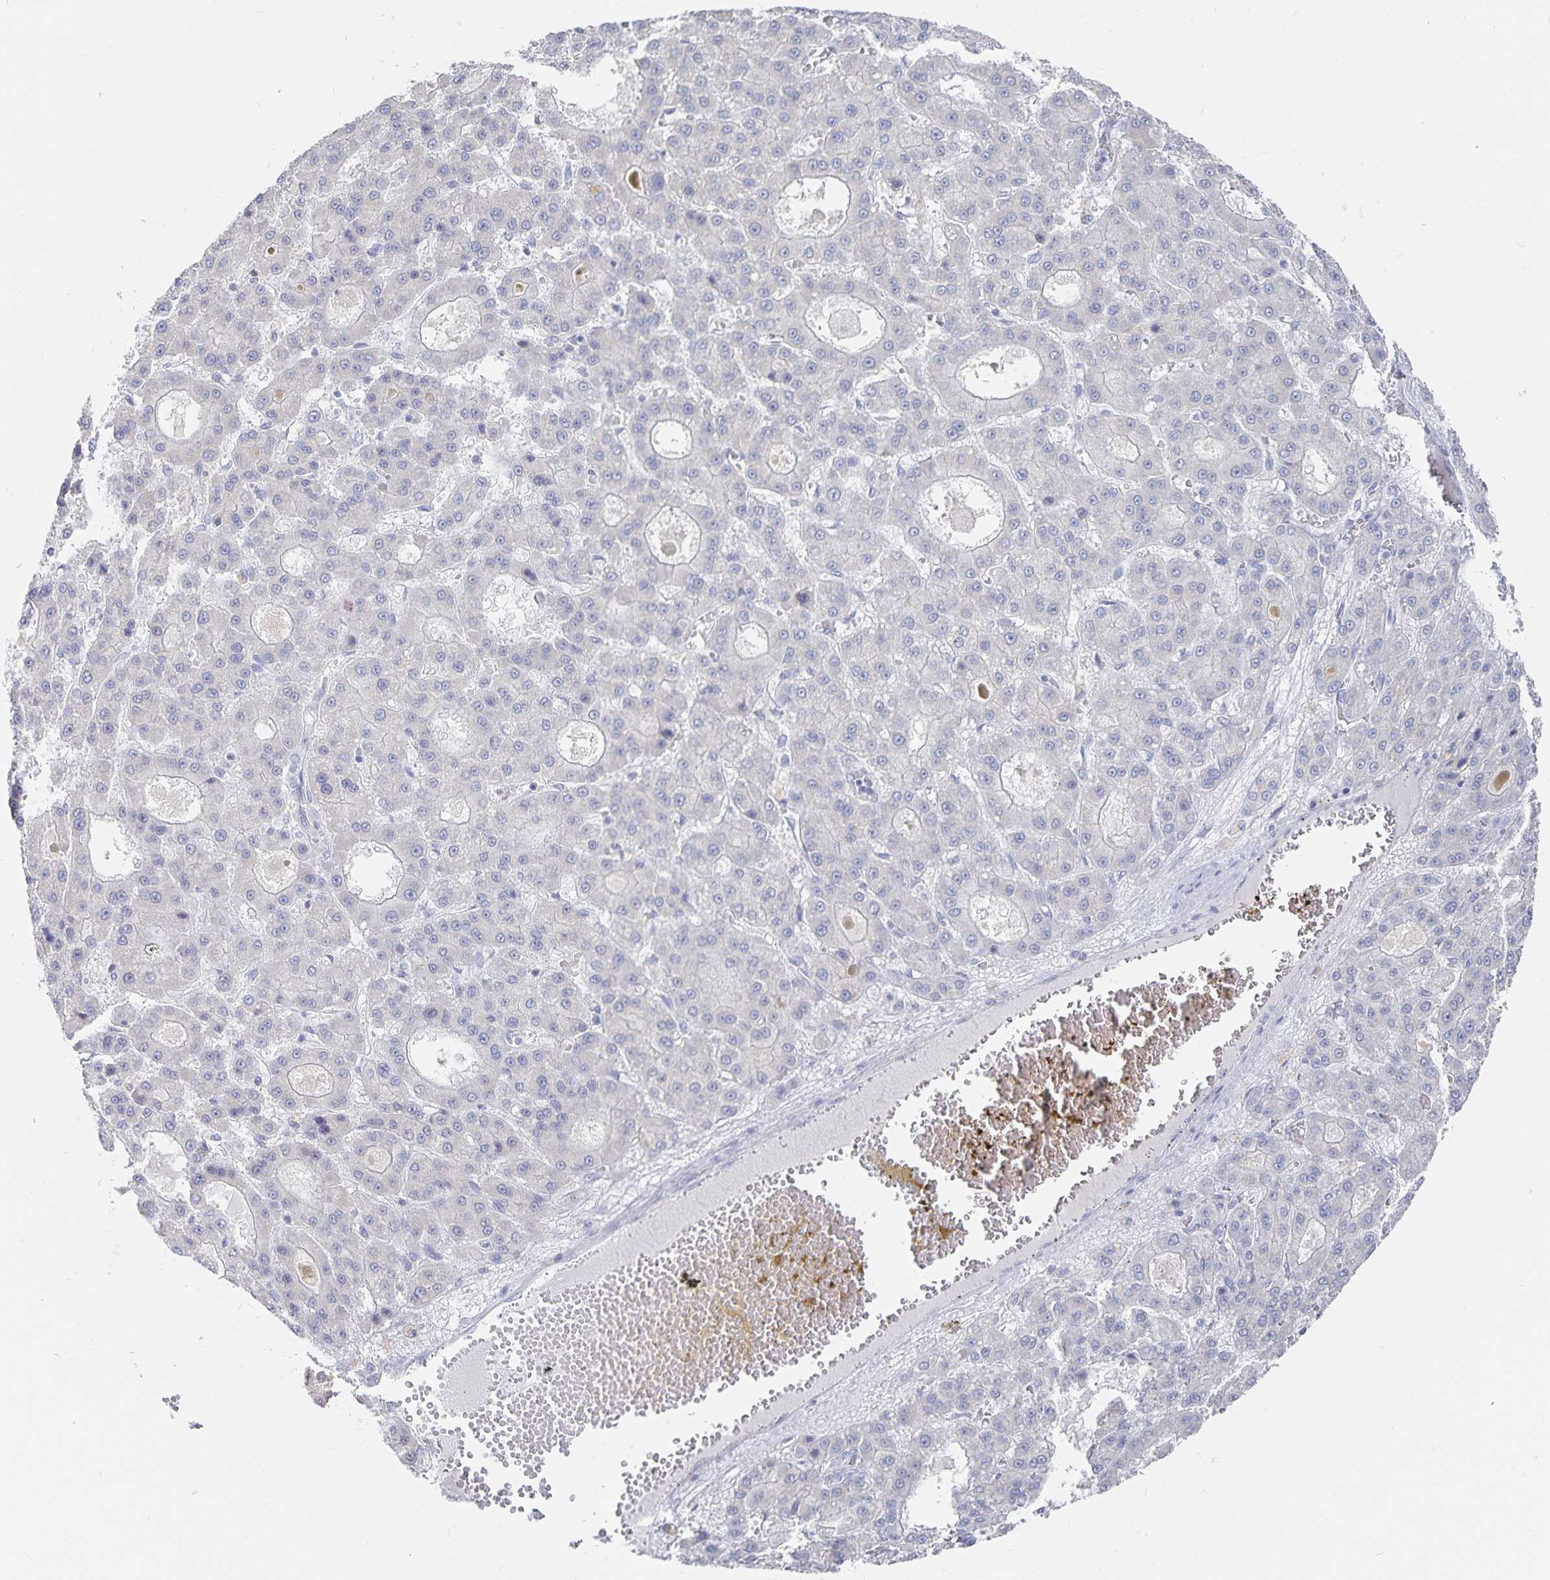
{"staining": {"intensity": "negative", "quantity": "none", "location": "none"}, "tissue": "liver cancer", "cell_type": "Tumor cells", "image_type": "cancer", "snomed": [{"axis": "morphology", "description": "Carcinoma, Hepatocellular, NOS"}, {"axis": "topography", "description": "Liver"}], "caption": "IHC micrograph of neoplastic tissue: human liver hepatocellular carcinoma stained with DAB (3,3'-diaminobenzidine) displays no significant protein staining in tumor cells.", "gene": "DNAH9", "patient": {"sex": "male", "age": 70}}